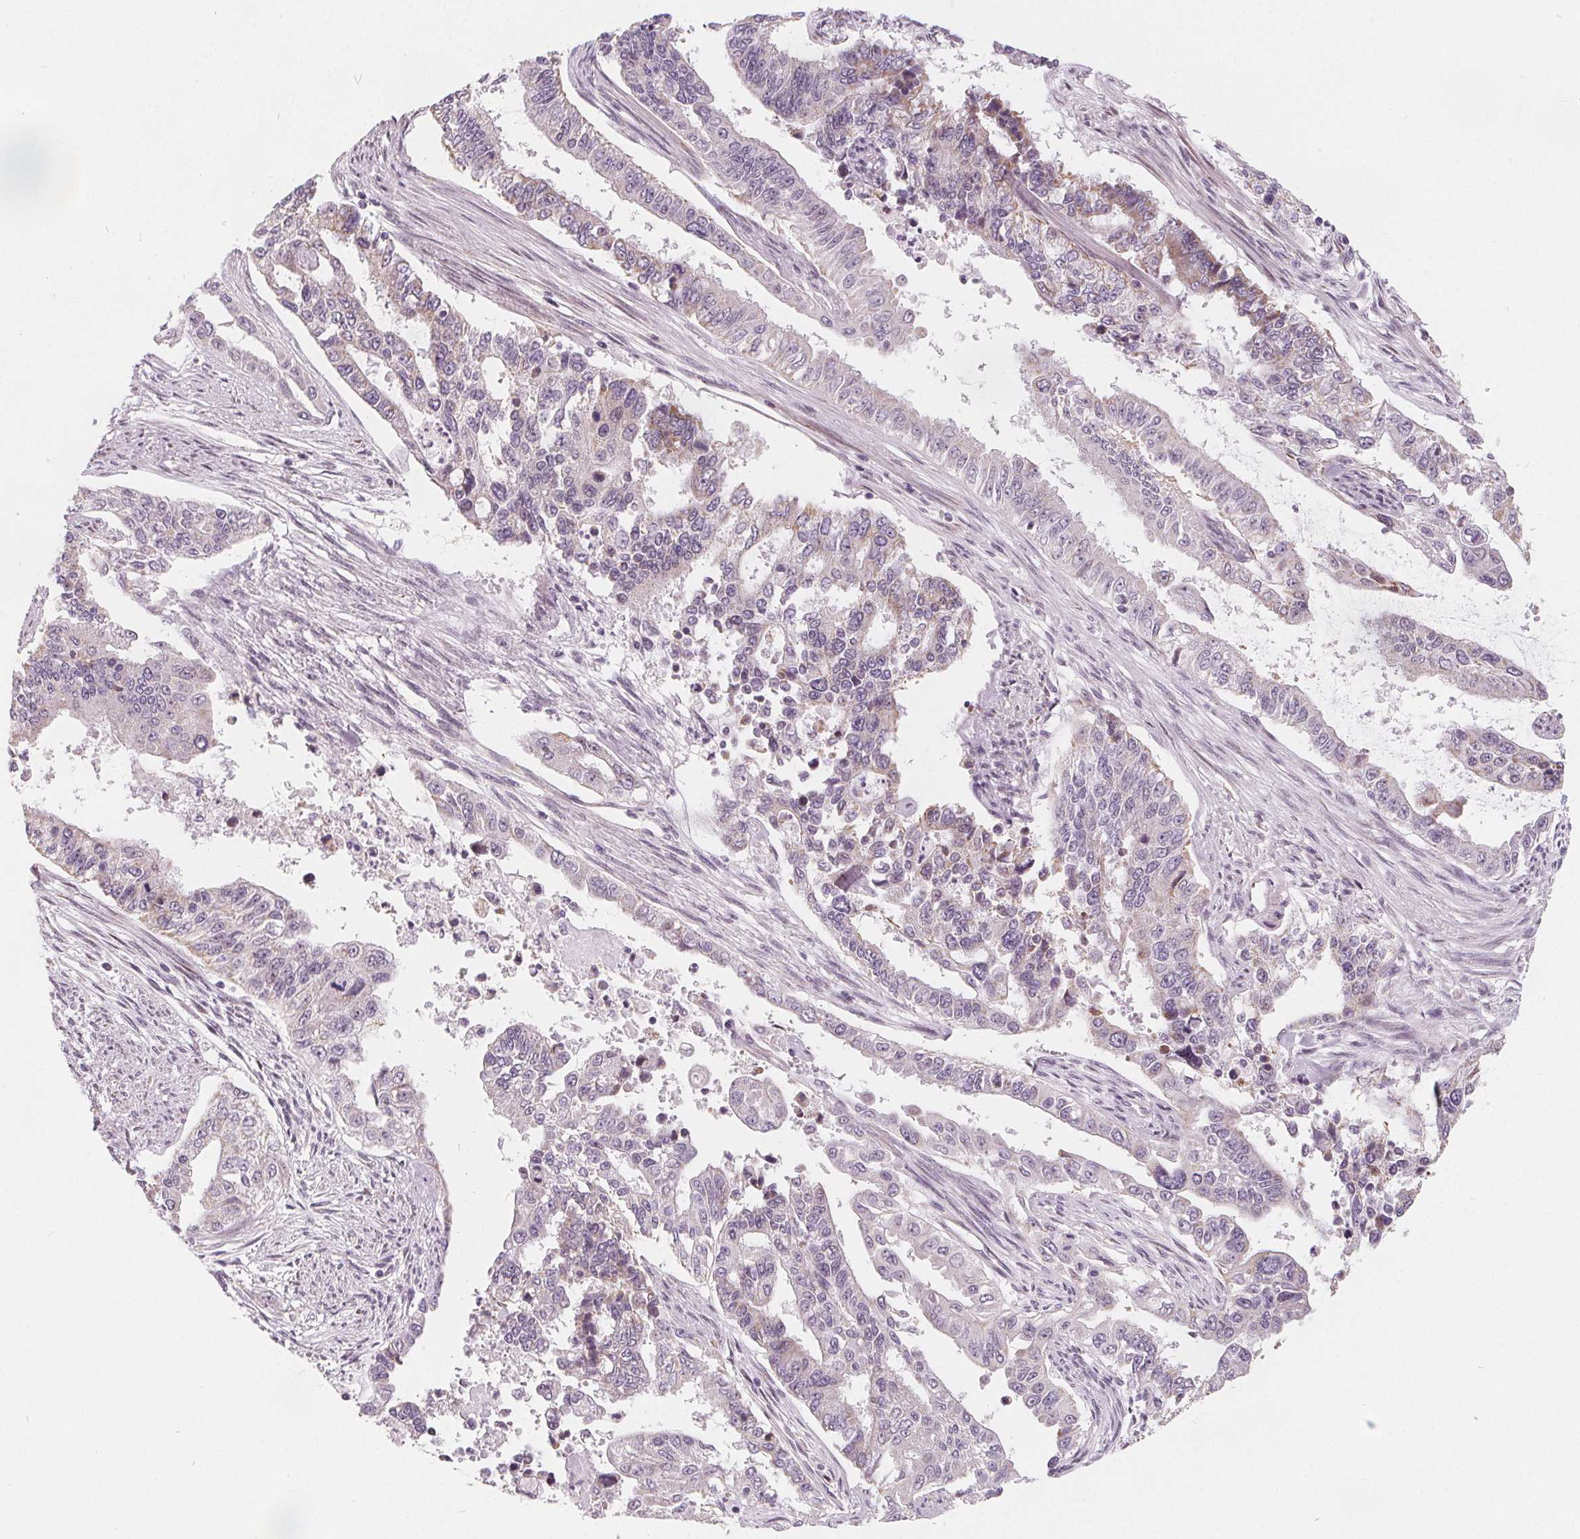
{"staining": {"intensity": "weak", "quantity": "<25%", "location": "cytoplasmic/membranous"}, "tissue": "endometrial cancer", "cell_type": "Tumor cells", "image_type": "cancer", "snomed": [{"axis": "morphology", "description": "Adenocarcinoma, NOS"}, {"axis": "topography", "description": "Uterus"}], "caption": "IHC of human endometrial cancer (adenocarcinoma) exhibits no expression in tumor cells.", "gene": "NUP210L", "patient": {"sex": "female", "age": 59}}